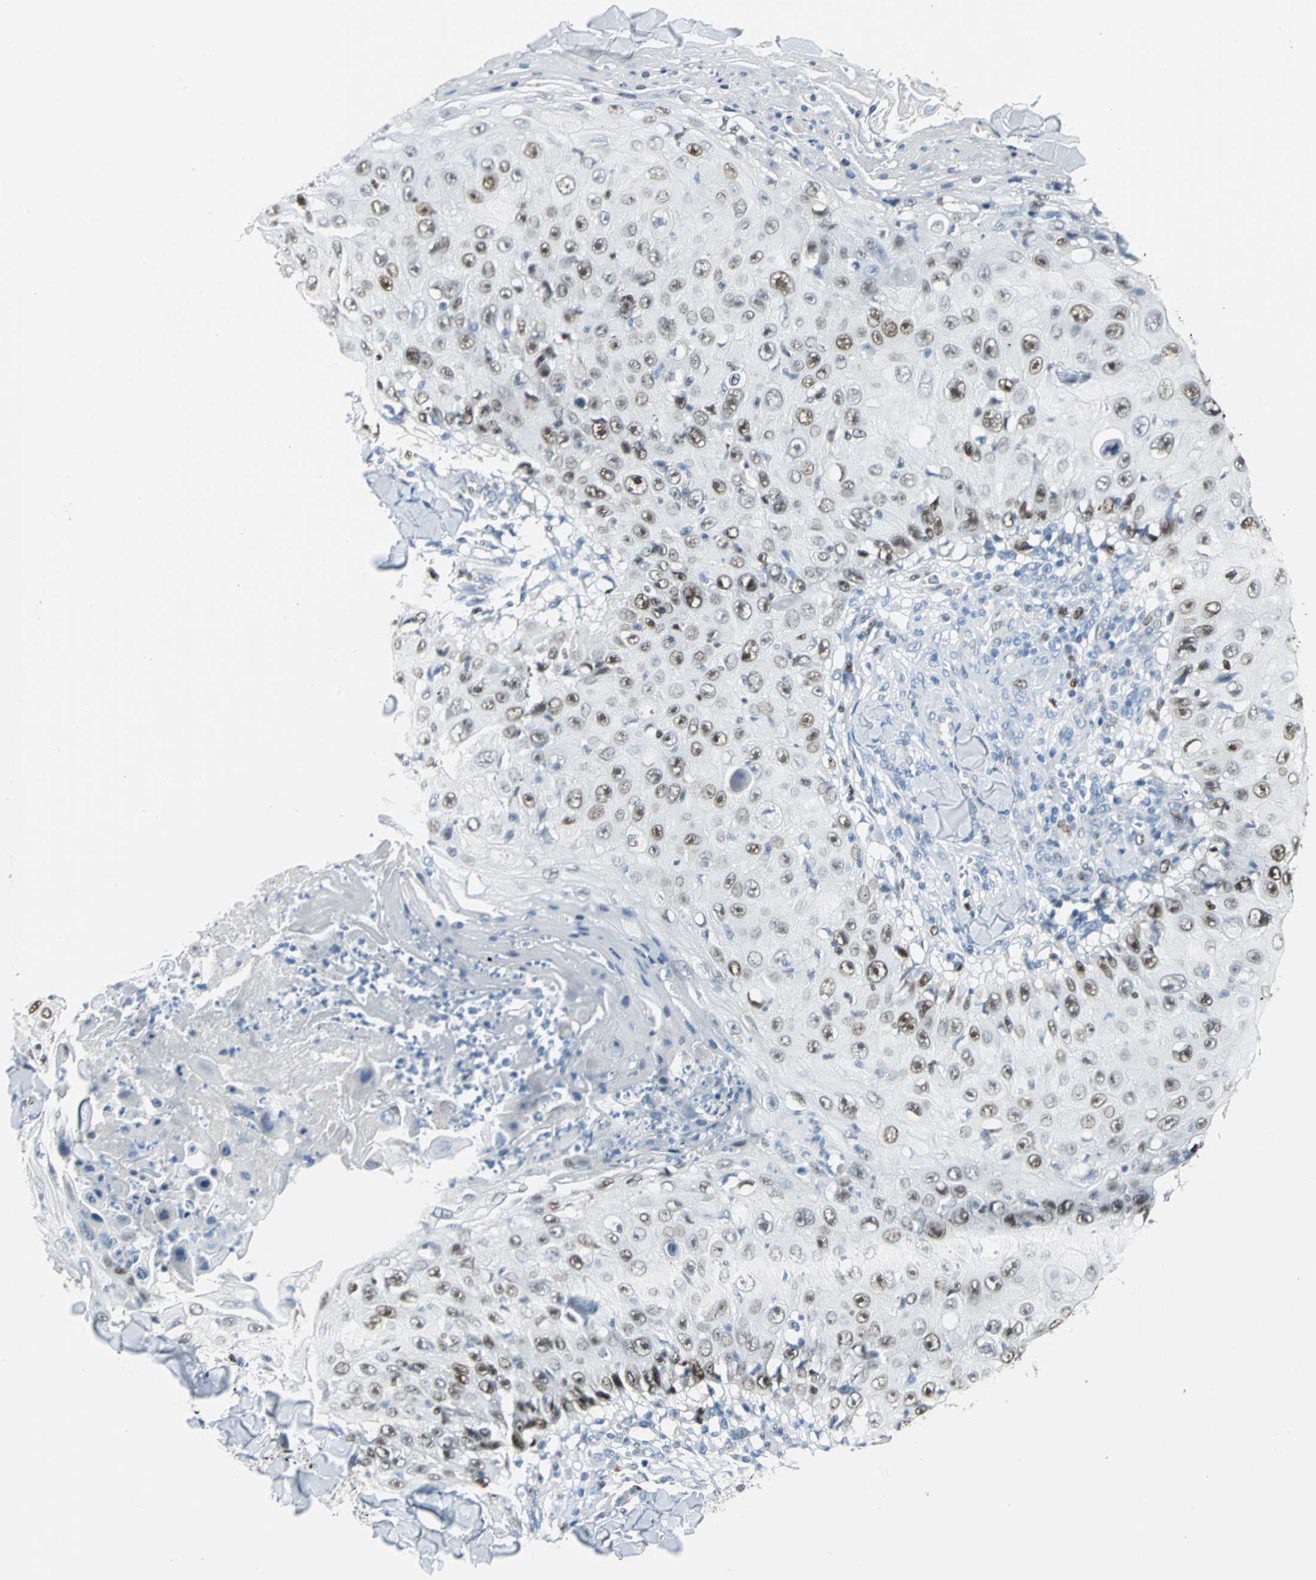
{"staining": {"intensity": "moderate", "quantity": ">75%", "location": "nuclear"}, "tissue": "skin cancer", "cell_type": "Tumor cells", "image_type": "cancer", "snomed": [{"axis": "morphology", "description": "Squamous cell carcinoma, NOS"}, {"axis": "topography", "description": "Skin"}], "caption": "Immunohistochemical staining of human skin cancer shows medium levels of moderate nuclear protein staining in approximately >75% of tumor cells. (brown staining indicates protein expression, while blue staining denotes nuclei).", "gene": "MCM3", "patient": {"sex": "male", "age": 86}}